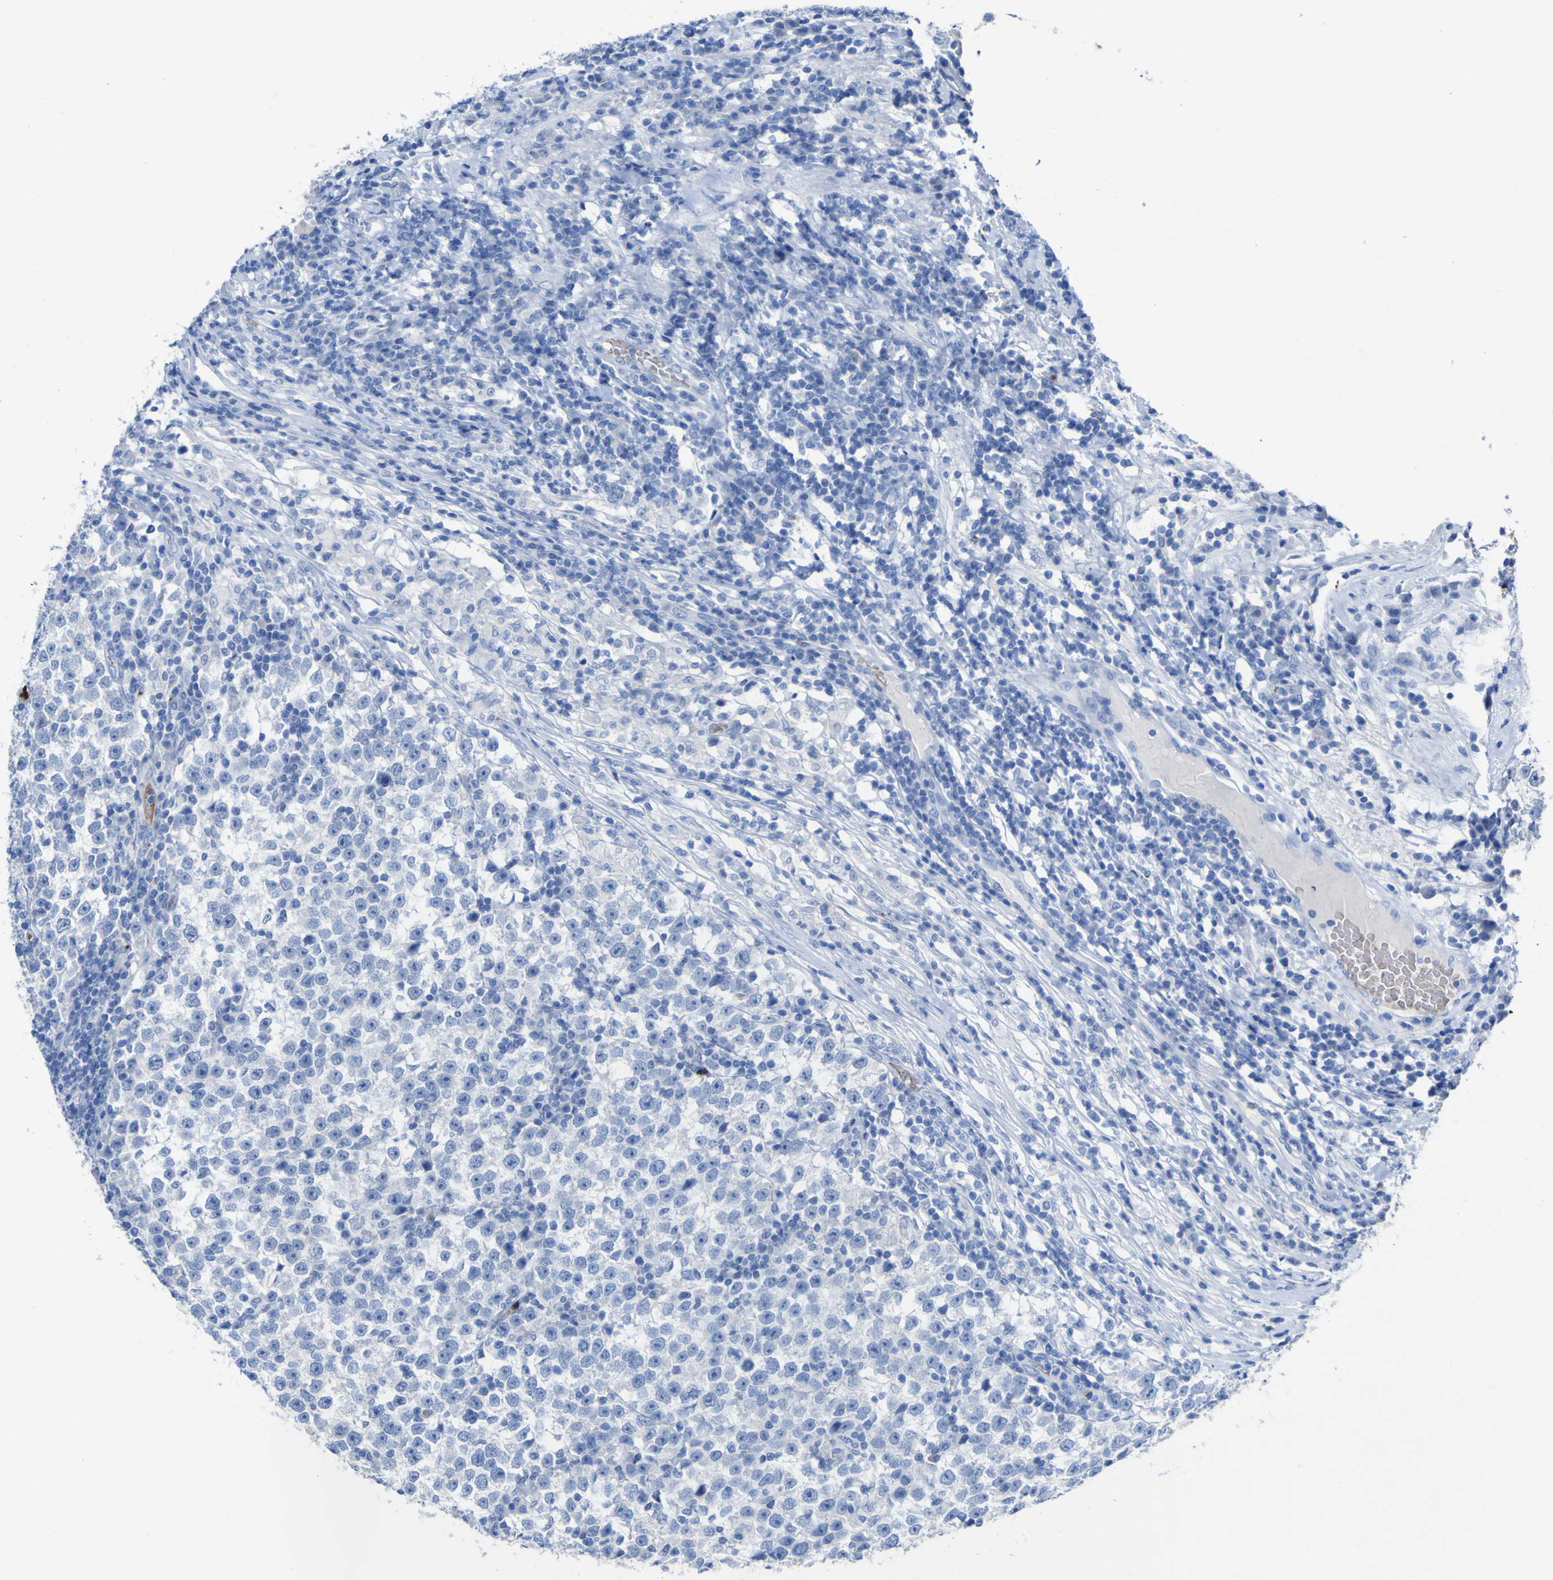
{"staining": {"intensity": "negative", "quantity": "none", "location": "none"}, "tissue": "testis cancer", "cell_type": "Tumor cells", "image_type": "cancer", "snomed": [{"axis": "morphology", "description": "Seminoma, NOS"}, {"axis": "topography", "description": "Testis"}], "caption": "Immunohistochemistry (IHC) of human testis cancer exhibits no expression in tumor cells.", "gene": "GCM1", "patient": {"sex": "male", "age": 43}}